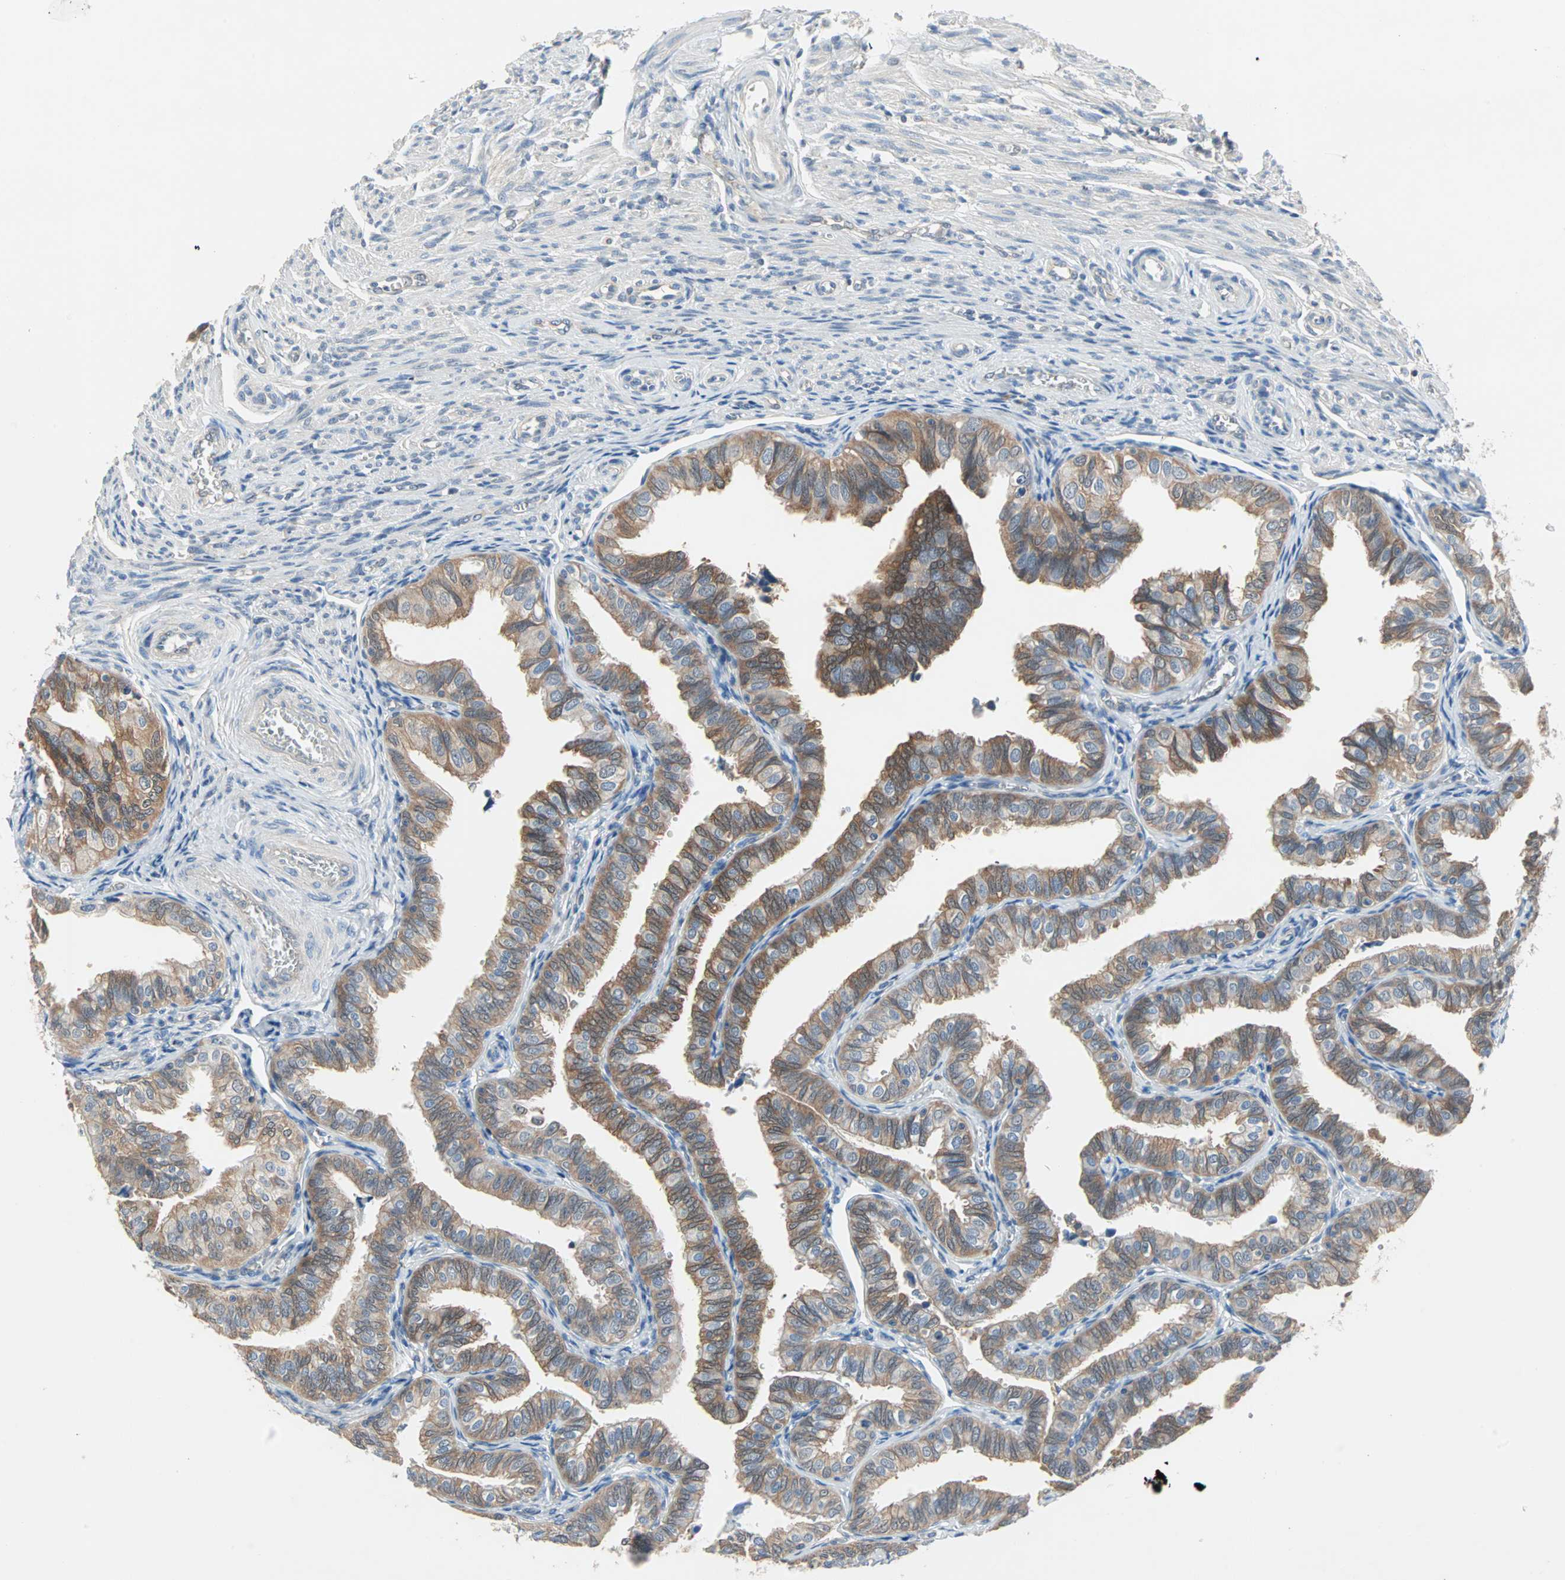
{"staining": {"intensity": "moderate", "quantity": ">75%", "location": "cytoplasmic/membranous"}, "tissue": "fallopian tube", "cell_type": "Glandular cells", "image_type": "normal", "snomed": [{"axis": "morphology", "description": "Normal tissue, NOS"}, {"axis": "topography", "description": "Fallopian tube"}], "caption": "This is a micrograph of IHC staining of unremarkable fallopian tube, which shows moderate staining in the cytoplasmic/membranous of glandular cells.", "gene": "MPI", "patient": {"sex": "female", "age": 46}}